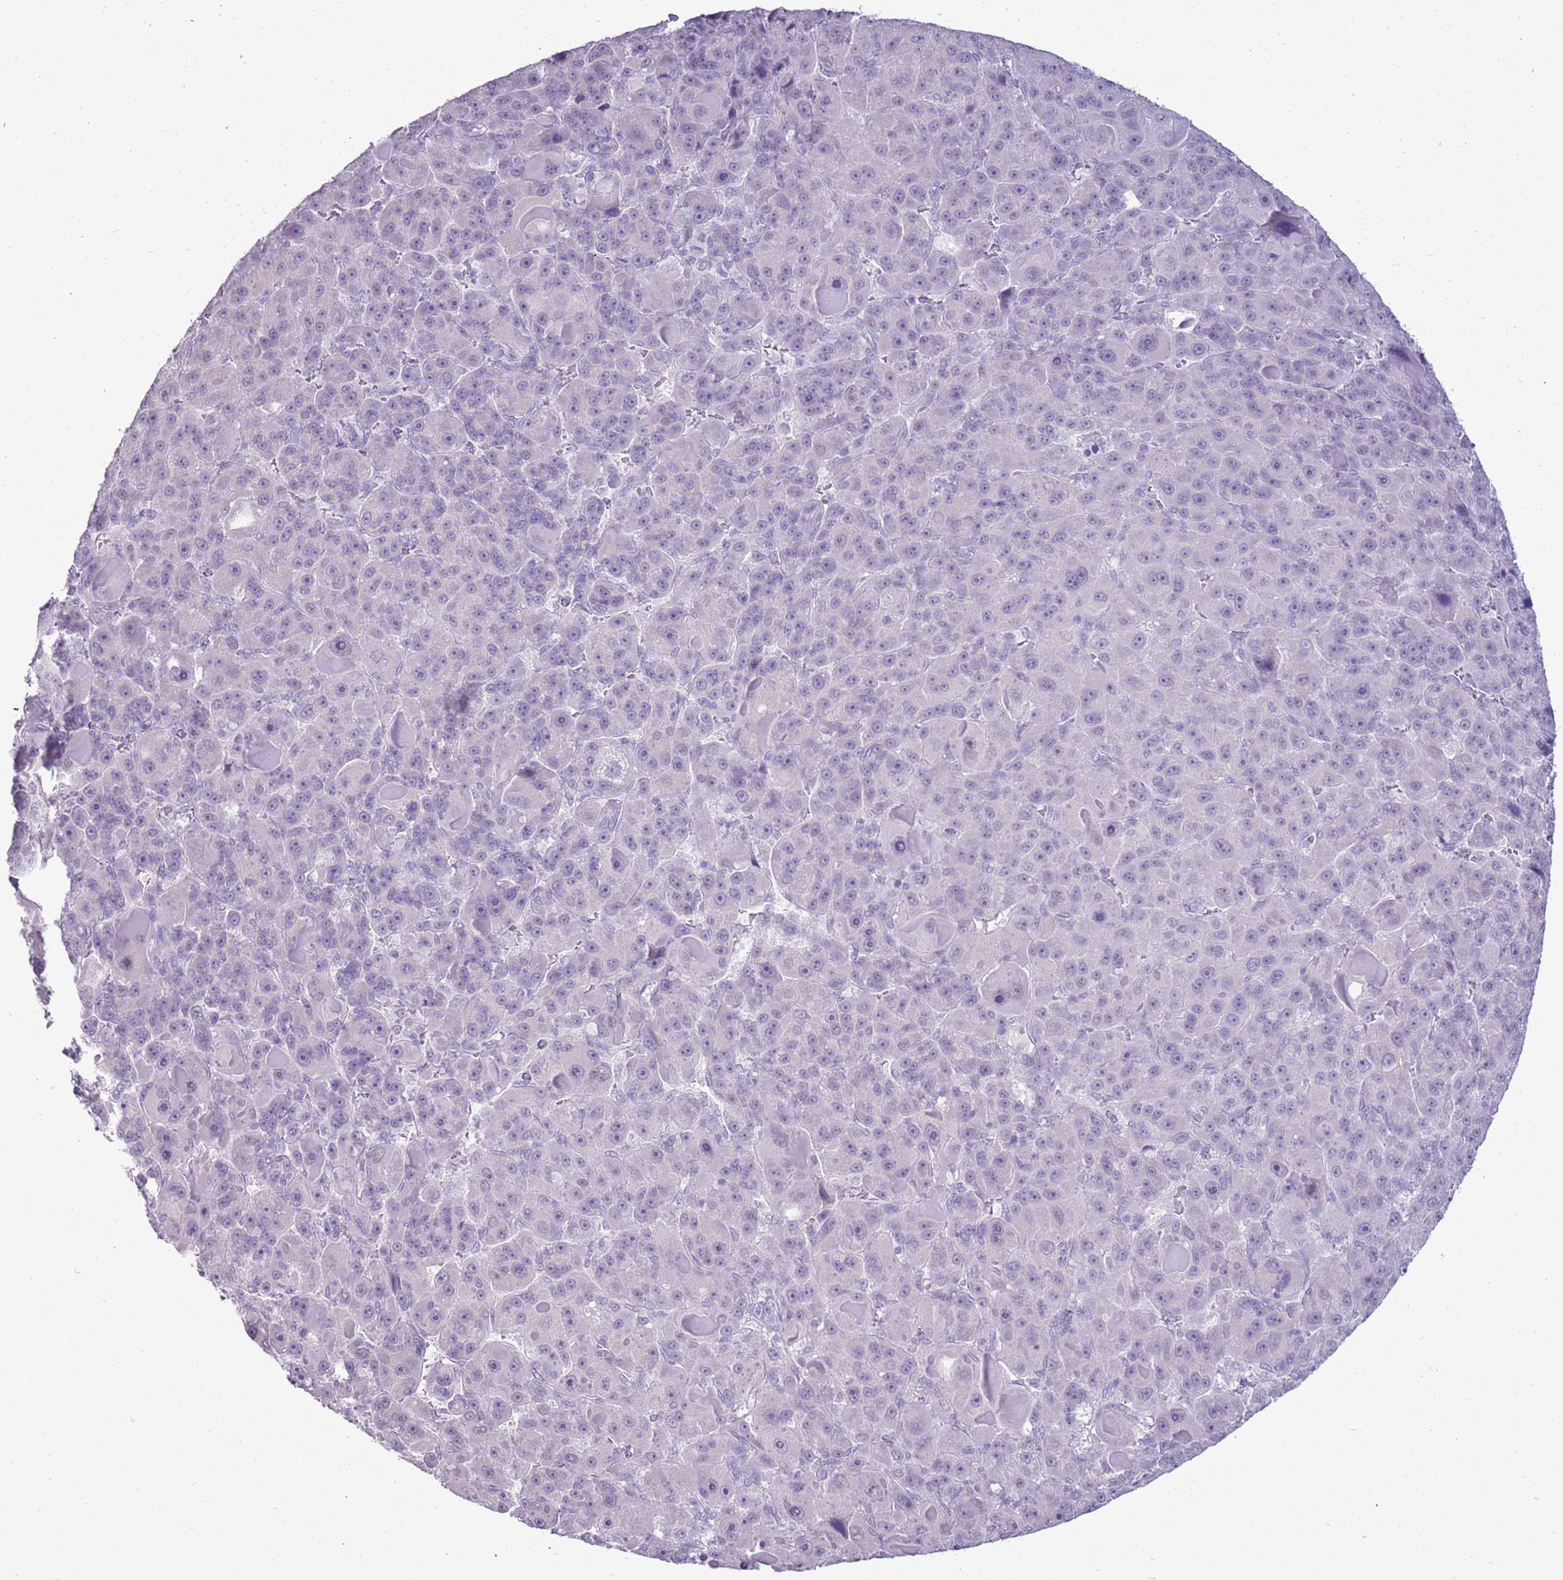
{"staining": {"intensity": "negative", "quantity": "none", "location": "none"}, "tissue": "liver cancer", "cell_type": "Tumor cells", "image_type": "cancer", "snomed": [{"axis": "morphology", "description": "Carcinoma, Hepatocellular, NOS"}, {"axis": "topography", "description": "Liver"}], "caption": "There is no significant positivity in tumor cells of liver cancer (hepatocellular carcinoma).", "gene": "RPL3L", "patient": {"sex": "male", "age": 76}}